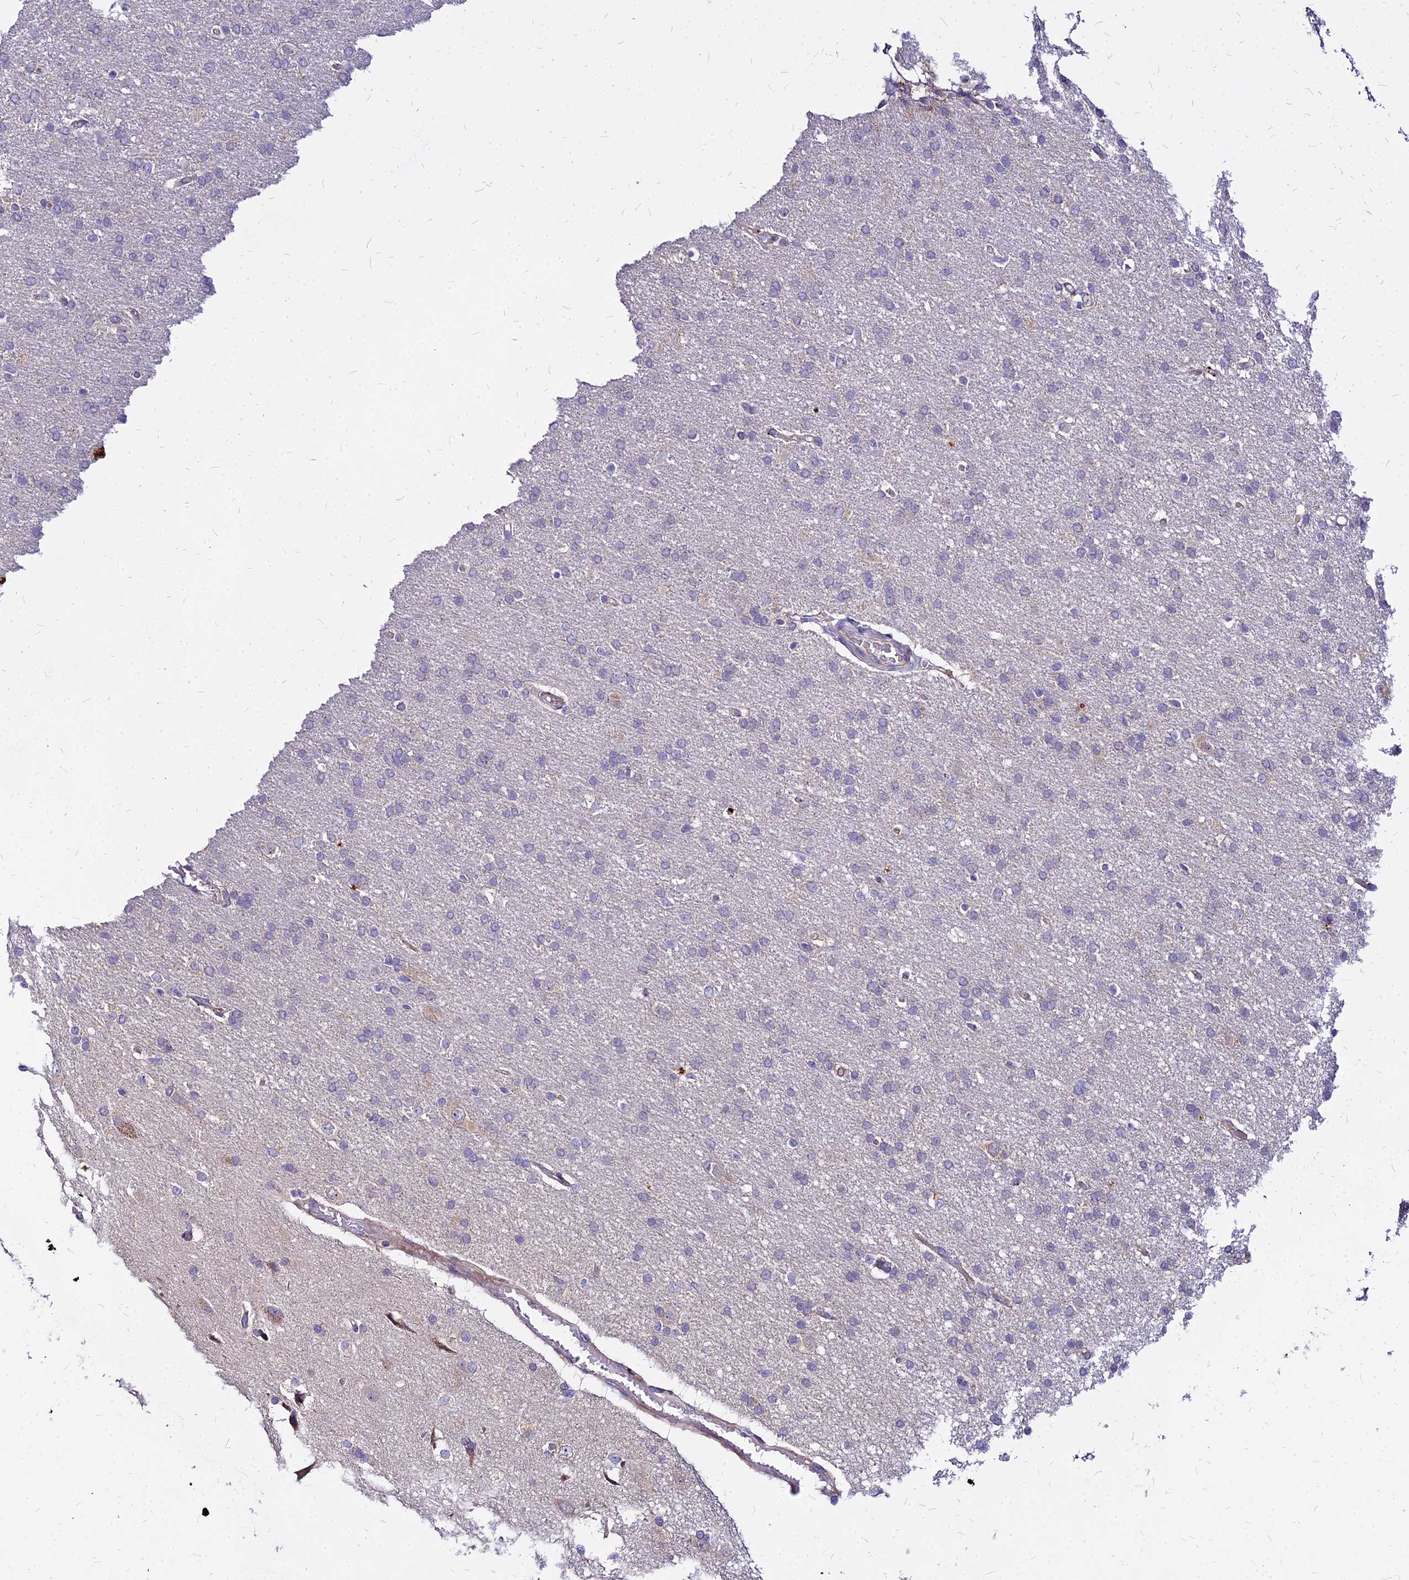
{"staining": {"intensity": "negative", "quantity": "none", "location": "none"}, "tissue": "glioma", "cell_type": "Tumor cells", "image_type": "cancer", "snomed": [{"axis": "morphology", "description": "Glioma, malignant, High grade"}, {"axis": "topography", "description": "Brain"}], "caption": "A micrograph of human malignant high-grade glioma is negative for staining in tumor cells.", "gene": "COMMD10", "patient": {"sex": "male", "age": 72}}